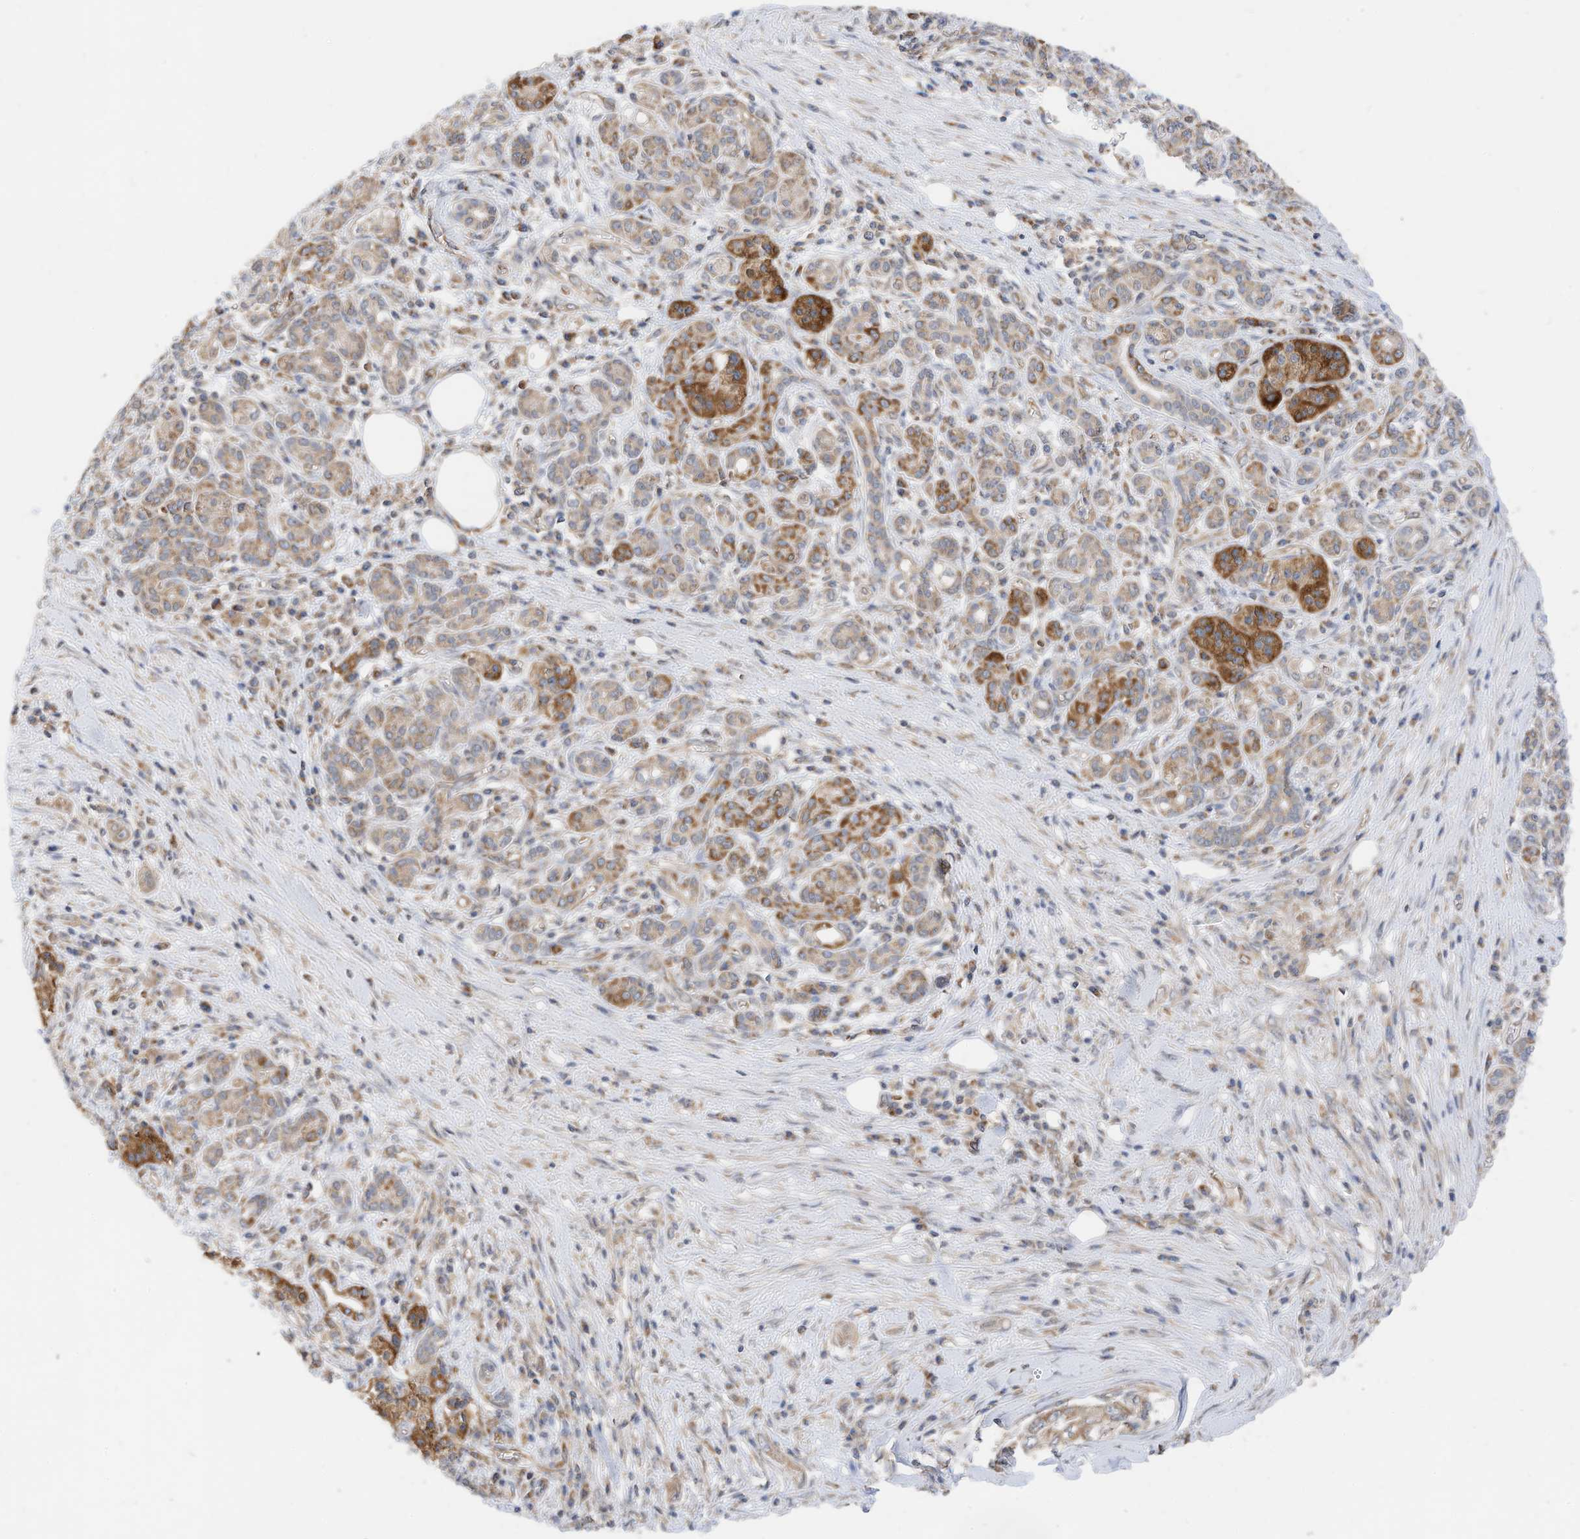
{"staining": {"intensity": "negative", "quantity": "none", "location": "none"}, "tissue": "pancreatic cancer", "cell_type": "Tumor cells", "image_type": "cancer", "snomed": [{"axis": "morphology", "description": "Adenocarcinoma, NOS"}, {"axis": "topography", "description": "Pancreas"}], "caption": "A high-resolution image shows immunohistochemistry (IHC) staining of adenocarcinoma (pancreatic), which displays no significant staining in tumor cells.", "gene": "METTL6", "patient": {"sex": "female", "age": 73}}